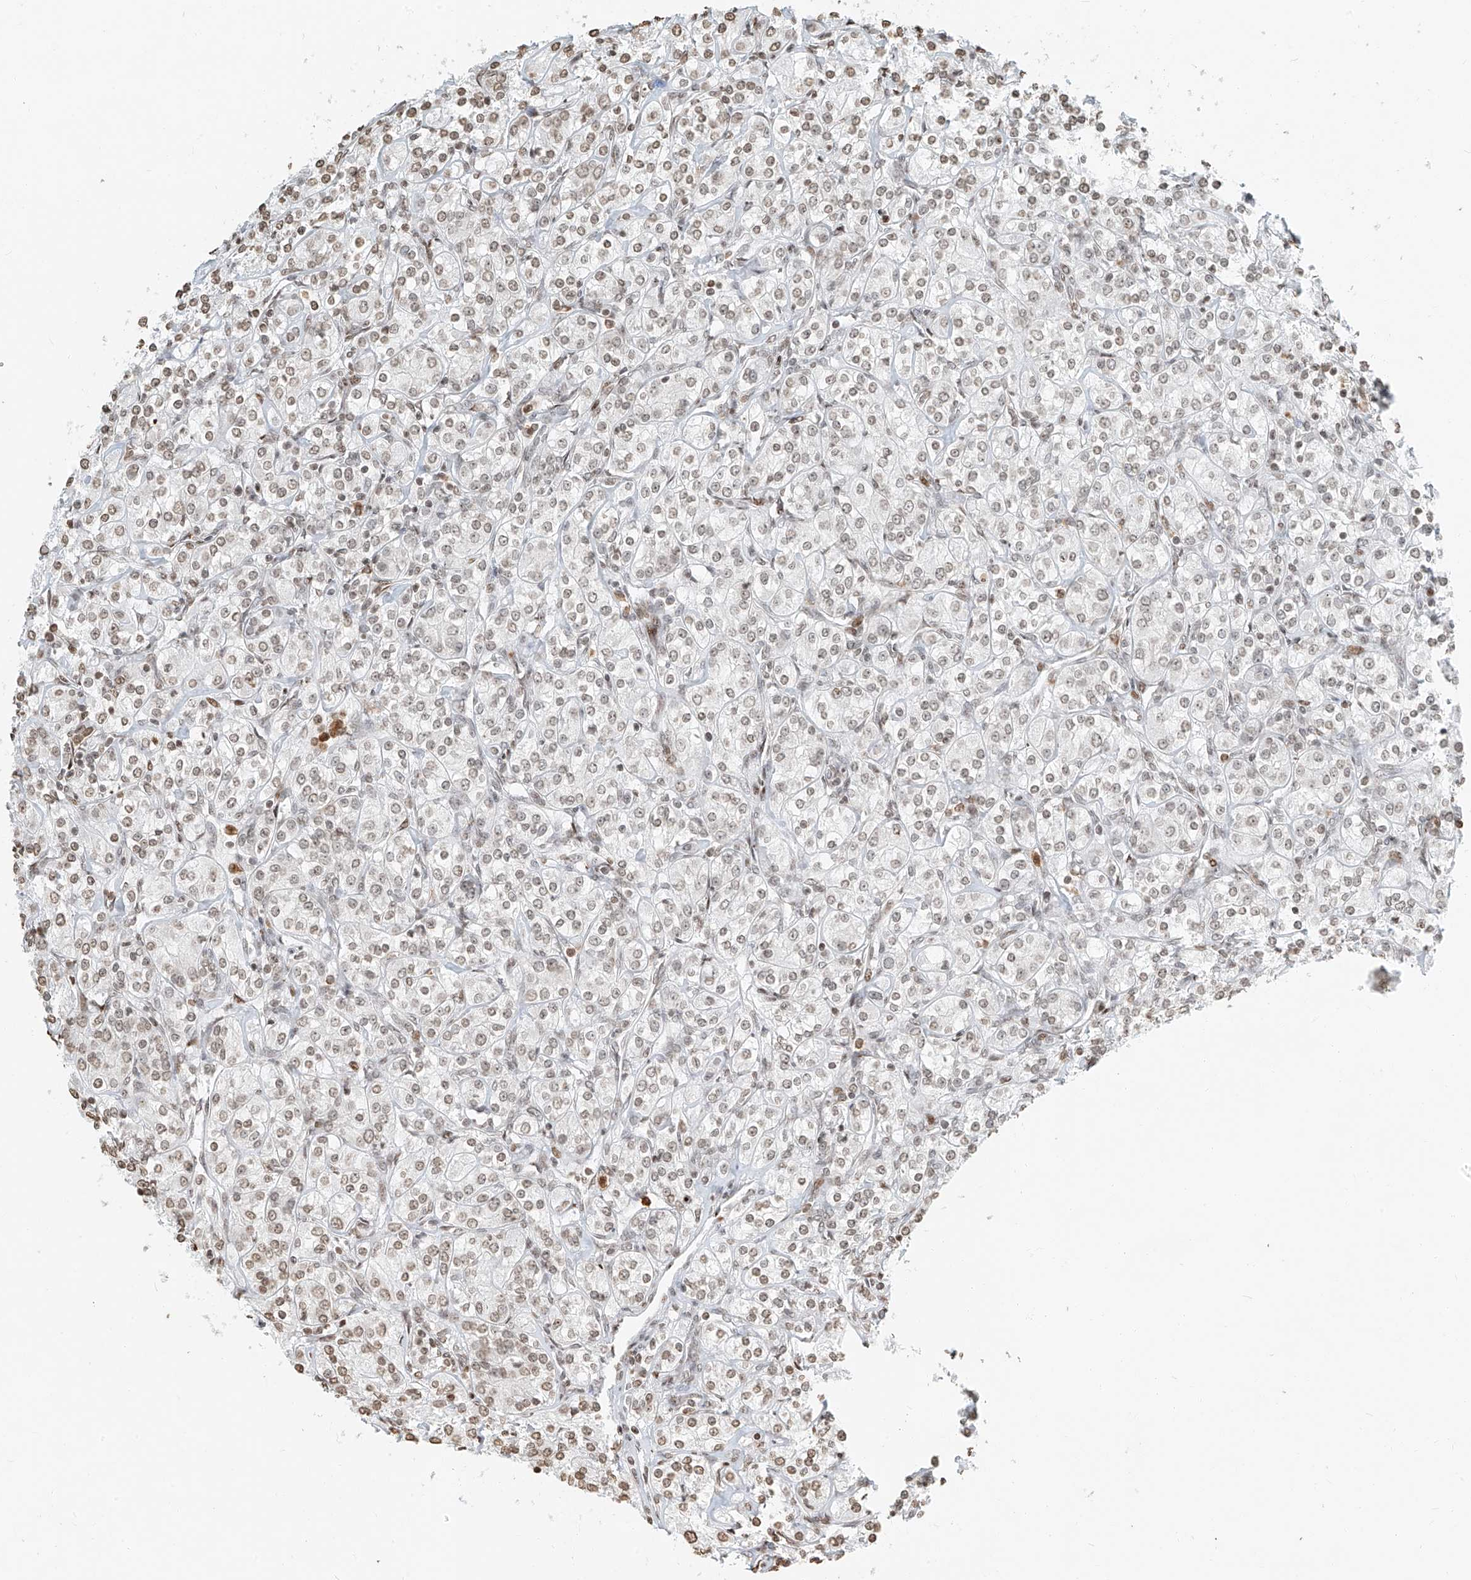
{"staining": {"intensity": "weak", "quantity": ">75%", "location": "nuclear"}, "tissue": "renal cancer", "cell_type": "Tumor cells", "image_type": "cancer", "snomed": [{"axis": "morphology", "description": "Adenocarcinoma, NOS"}, {"axis": "topography", "description": "Kidney"}], "caption": "Renal adenocarcinoma stained with immunohistochemistry (IHC) displays weak nuclear positivity in about >75% of tumor cells.", "gene": "C17orf58", "patient": {"sex": "male", "age": 77}}